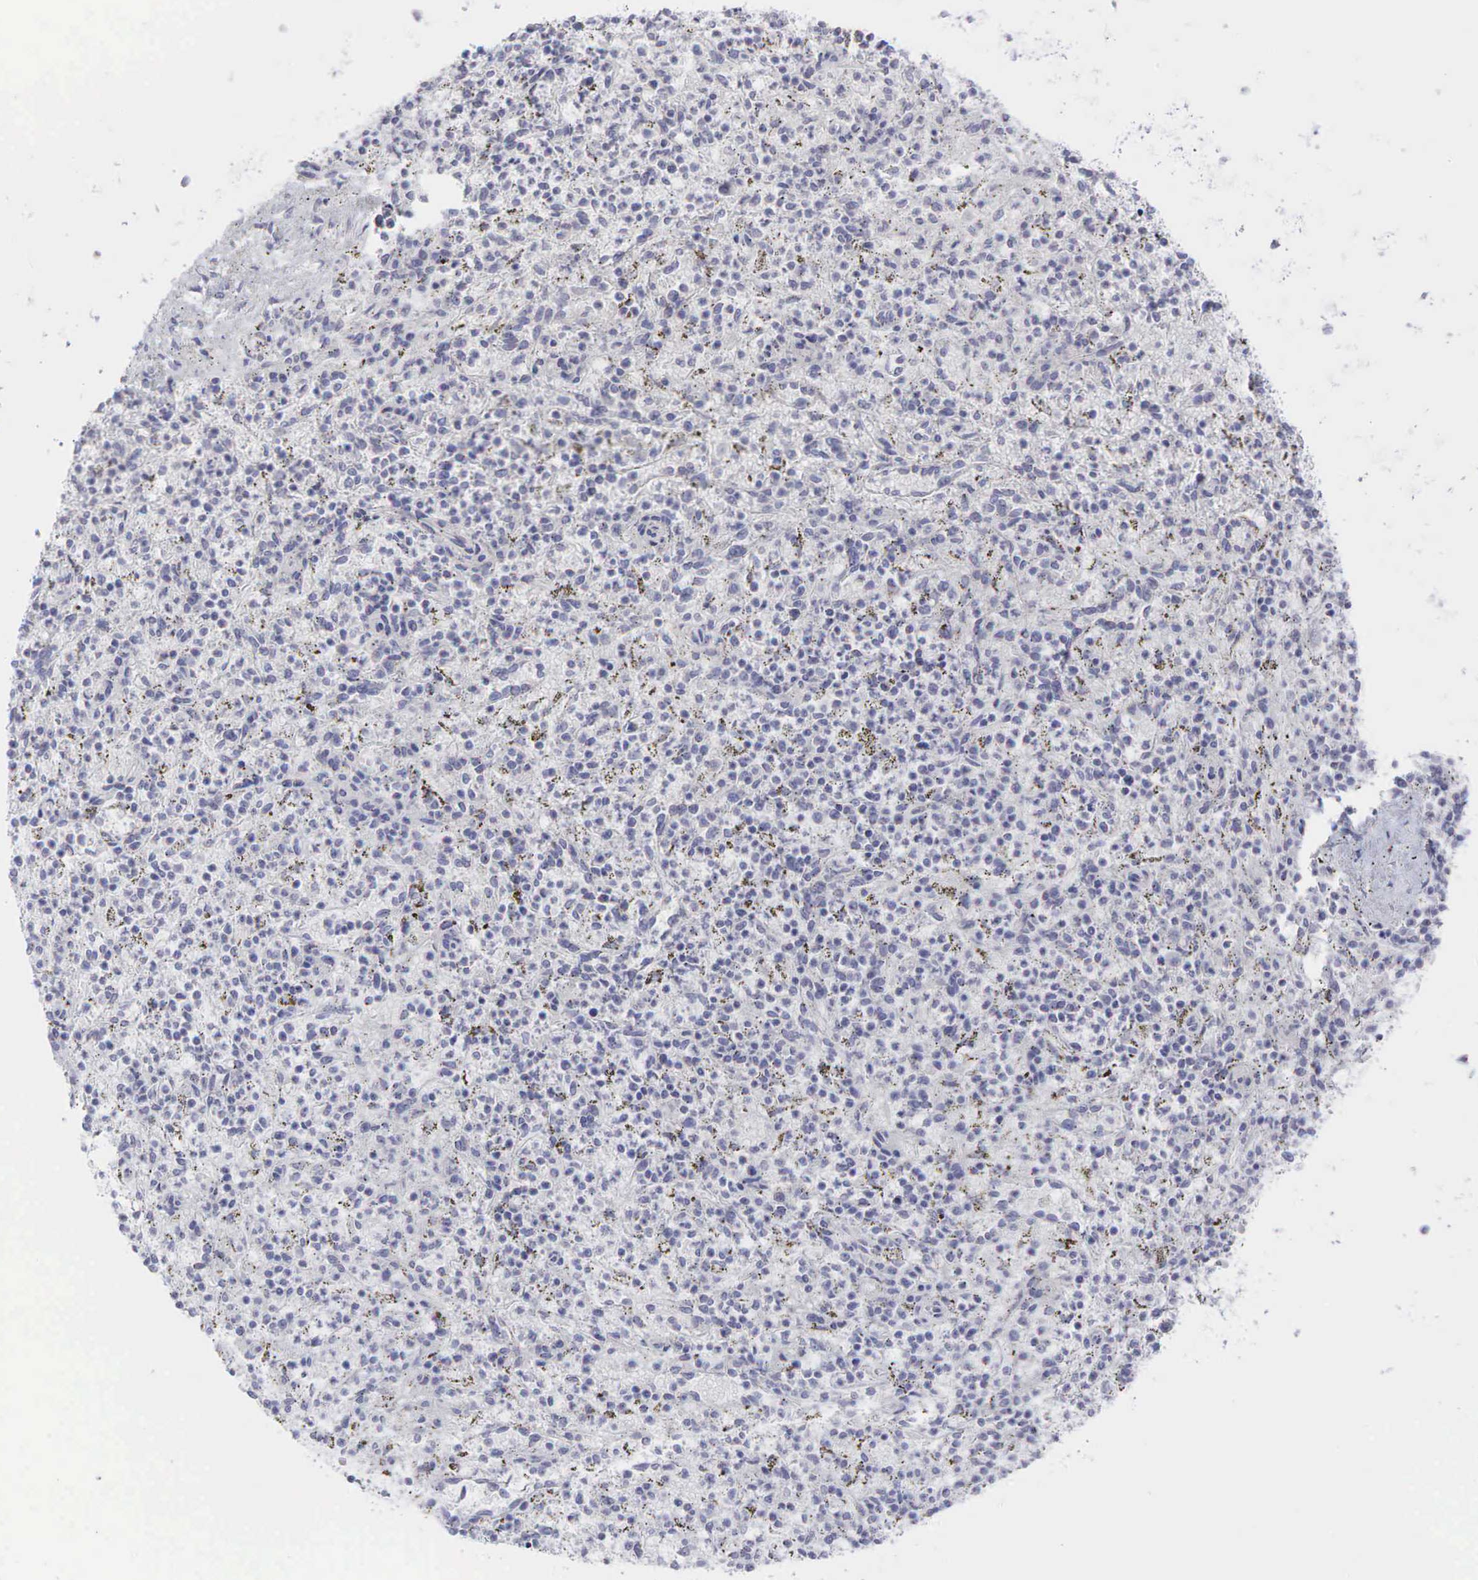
{"staining": {"intensity": "negative", "quantity": "none", "location": "none"}, "tissue": "spleen", "cell_type": "Cells in red pulp", "image_type": "normal", "snomed": [{"axis": "morphology", "description": "Normal tissue, NOS"}, {"axis": "topography", "description": "Spleen"}], "caption": "This is an IHC histopathology image of unremarkable spleen. There is no expression in cells in red pulp.", "gene": "AR", "patient": {"sex": "male", "age": 72}}